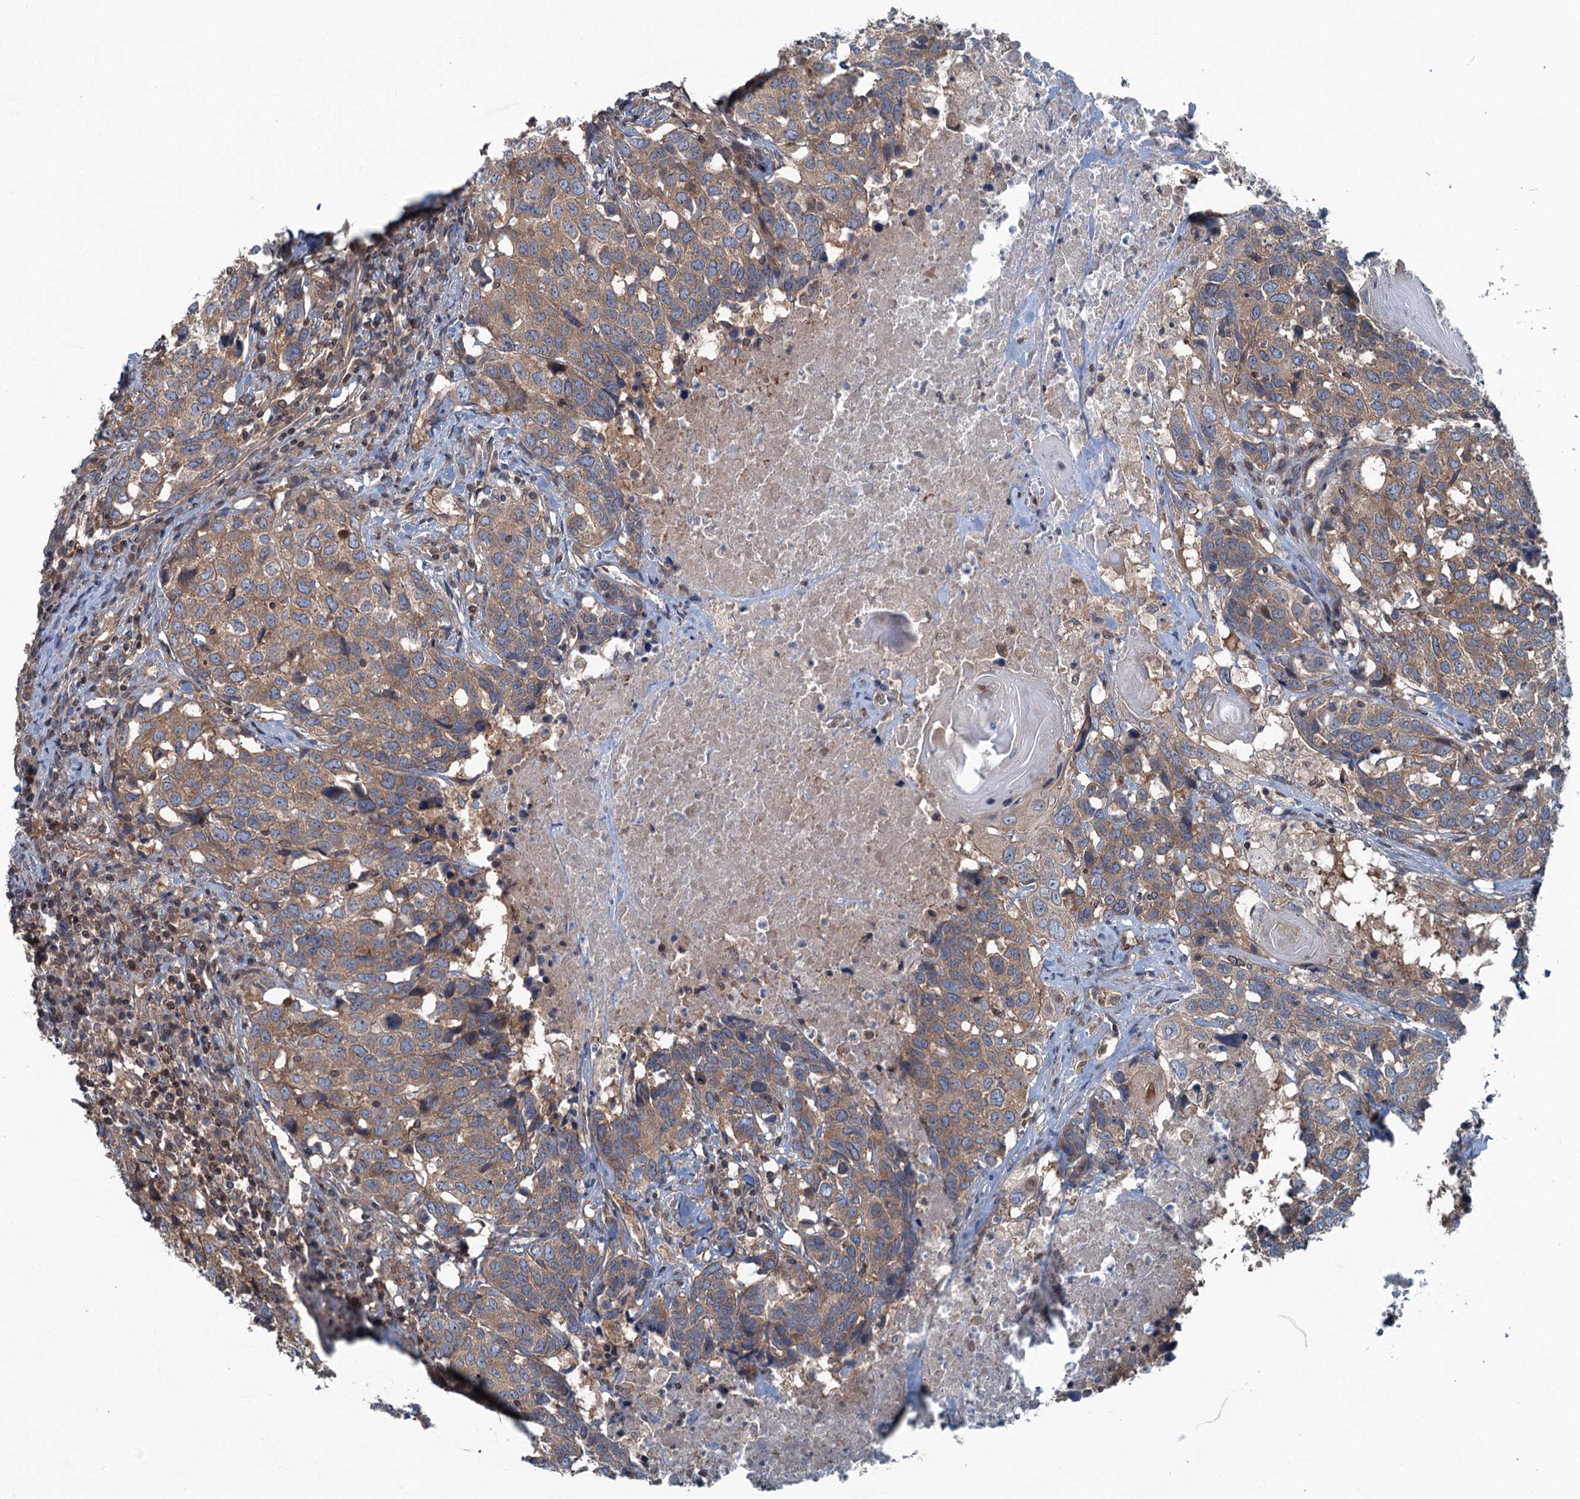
{"staining": {"intensity": "moderate", "quantity": ">75%", "location": "cytoplasmic/membranous"}, "tissue": "head and neck cancer", "cell_type": "Tumor cells", "image_type": "cancer", "snomed": [{"axis": "morphology", "description": "Squamous cell carcinoma, NOS"}, {"axis": "topography", "description": "Head-Neck"}], "caption": "The image demonstrates immunohistochemical staining of head and neck cancer (squamous cell carcinoma). There is moderate cytoplasmic/membranous staining is present in approximately >75% of tumor cells.", "gene": "TRAPPC8", "patient": {"sex": "male", "age": 66}}